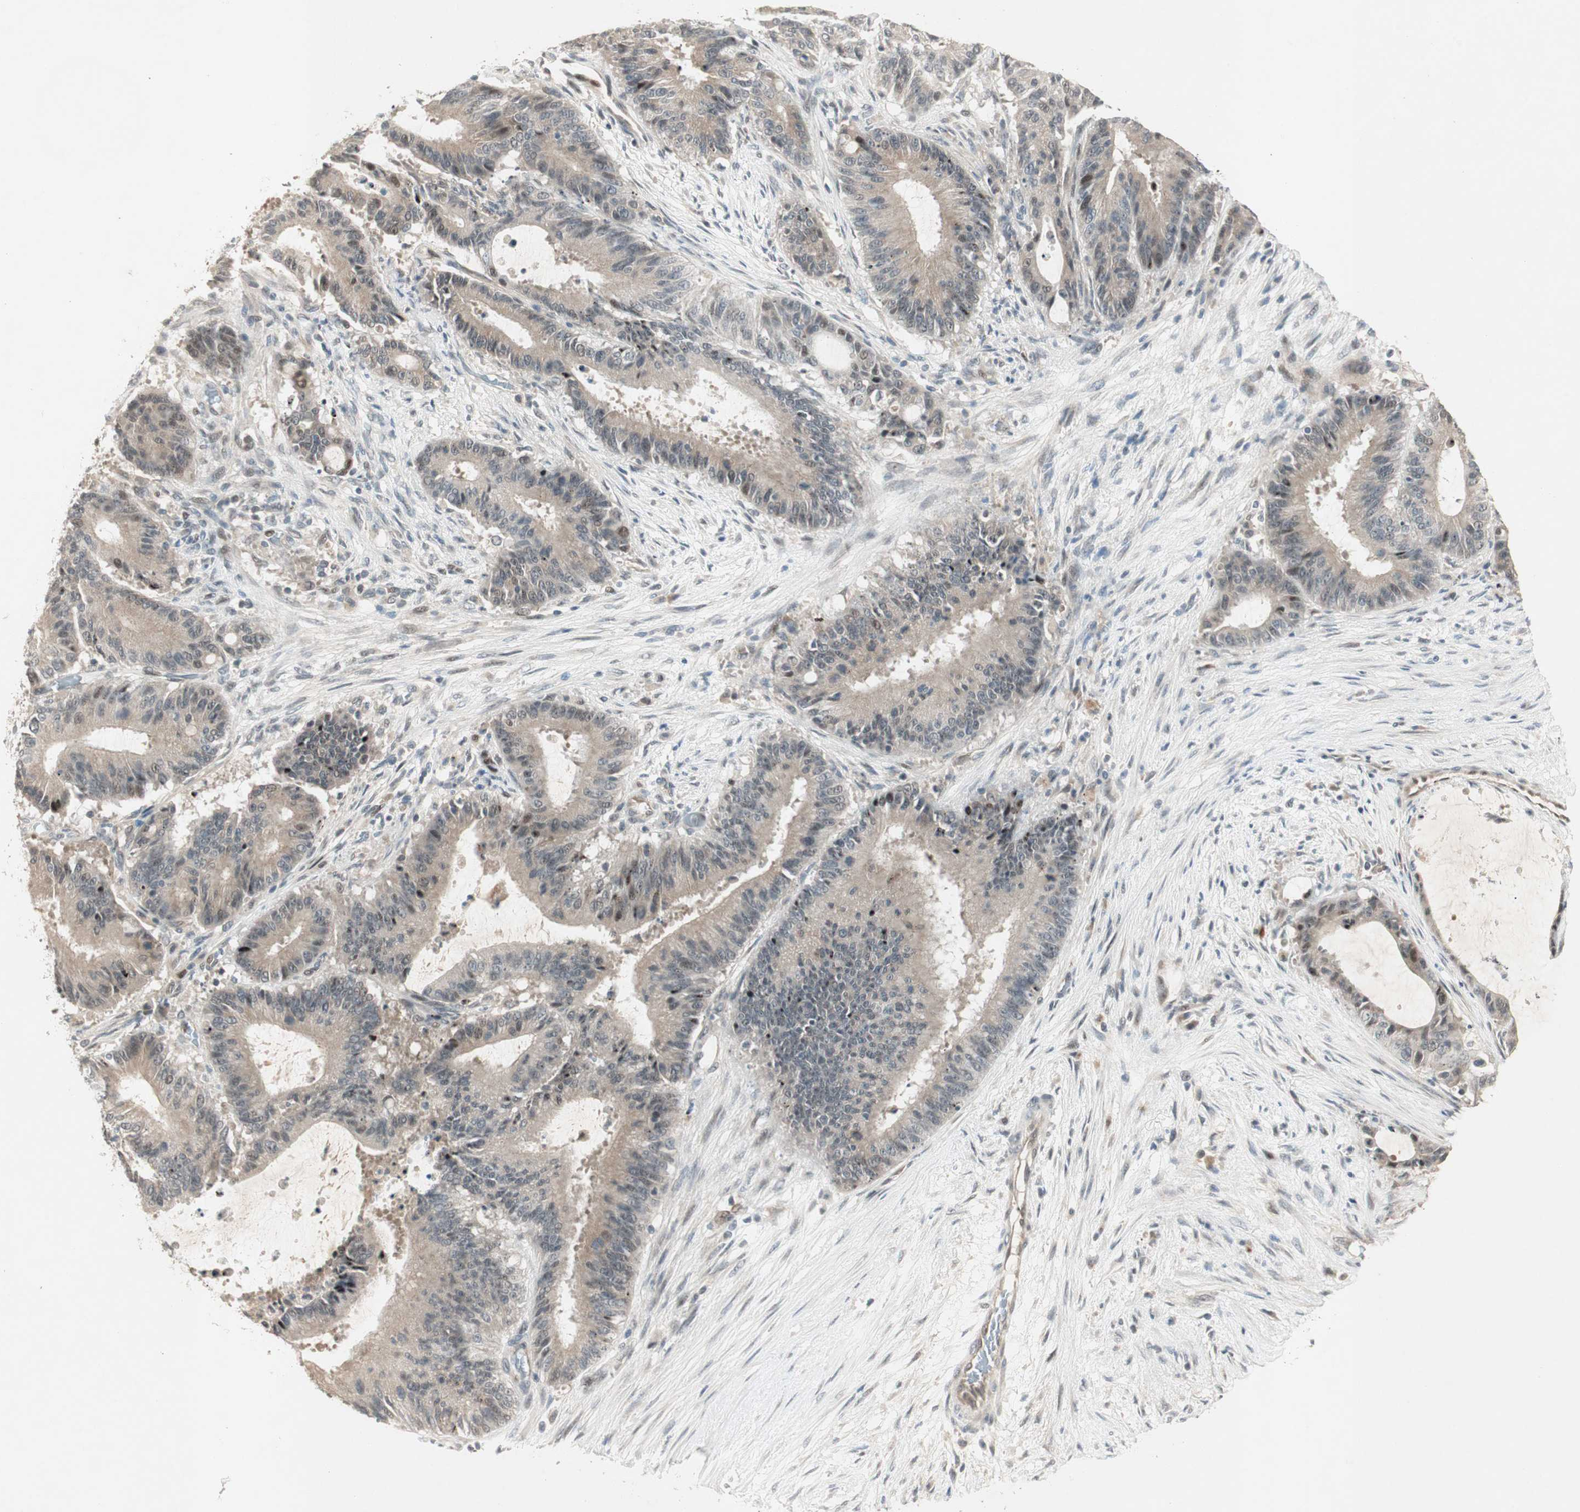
{"staining": {"intensity": "weak", "quantity": "25%-75%", "location": "cytoplasmic/membranous,nuclear"}, "tissue": "liver cancer", "cell_type": "Tumor cells", "image_type": "cancer", "snomed": [{"axis": "morphology", "description": "Cholangiocarcinoma"}, {"axis": "topography", "description": "Liver"}], "caption": "Immunohistochemistry micrograph of neoplastic tissue: liver cholangiocarcinoma stained using immunohistochemistry (IHC) shows low levels of weak protein expression localized specifically in the cytoplasmic/membranous and nuclear of tumor cells, appearing as a cytoplasmic/membranous and nuclear brown color.", "gene": "ACSL5", "patient": {"sex": "female", "age": 73}}